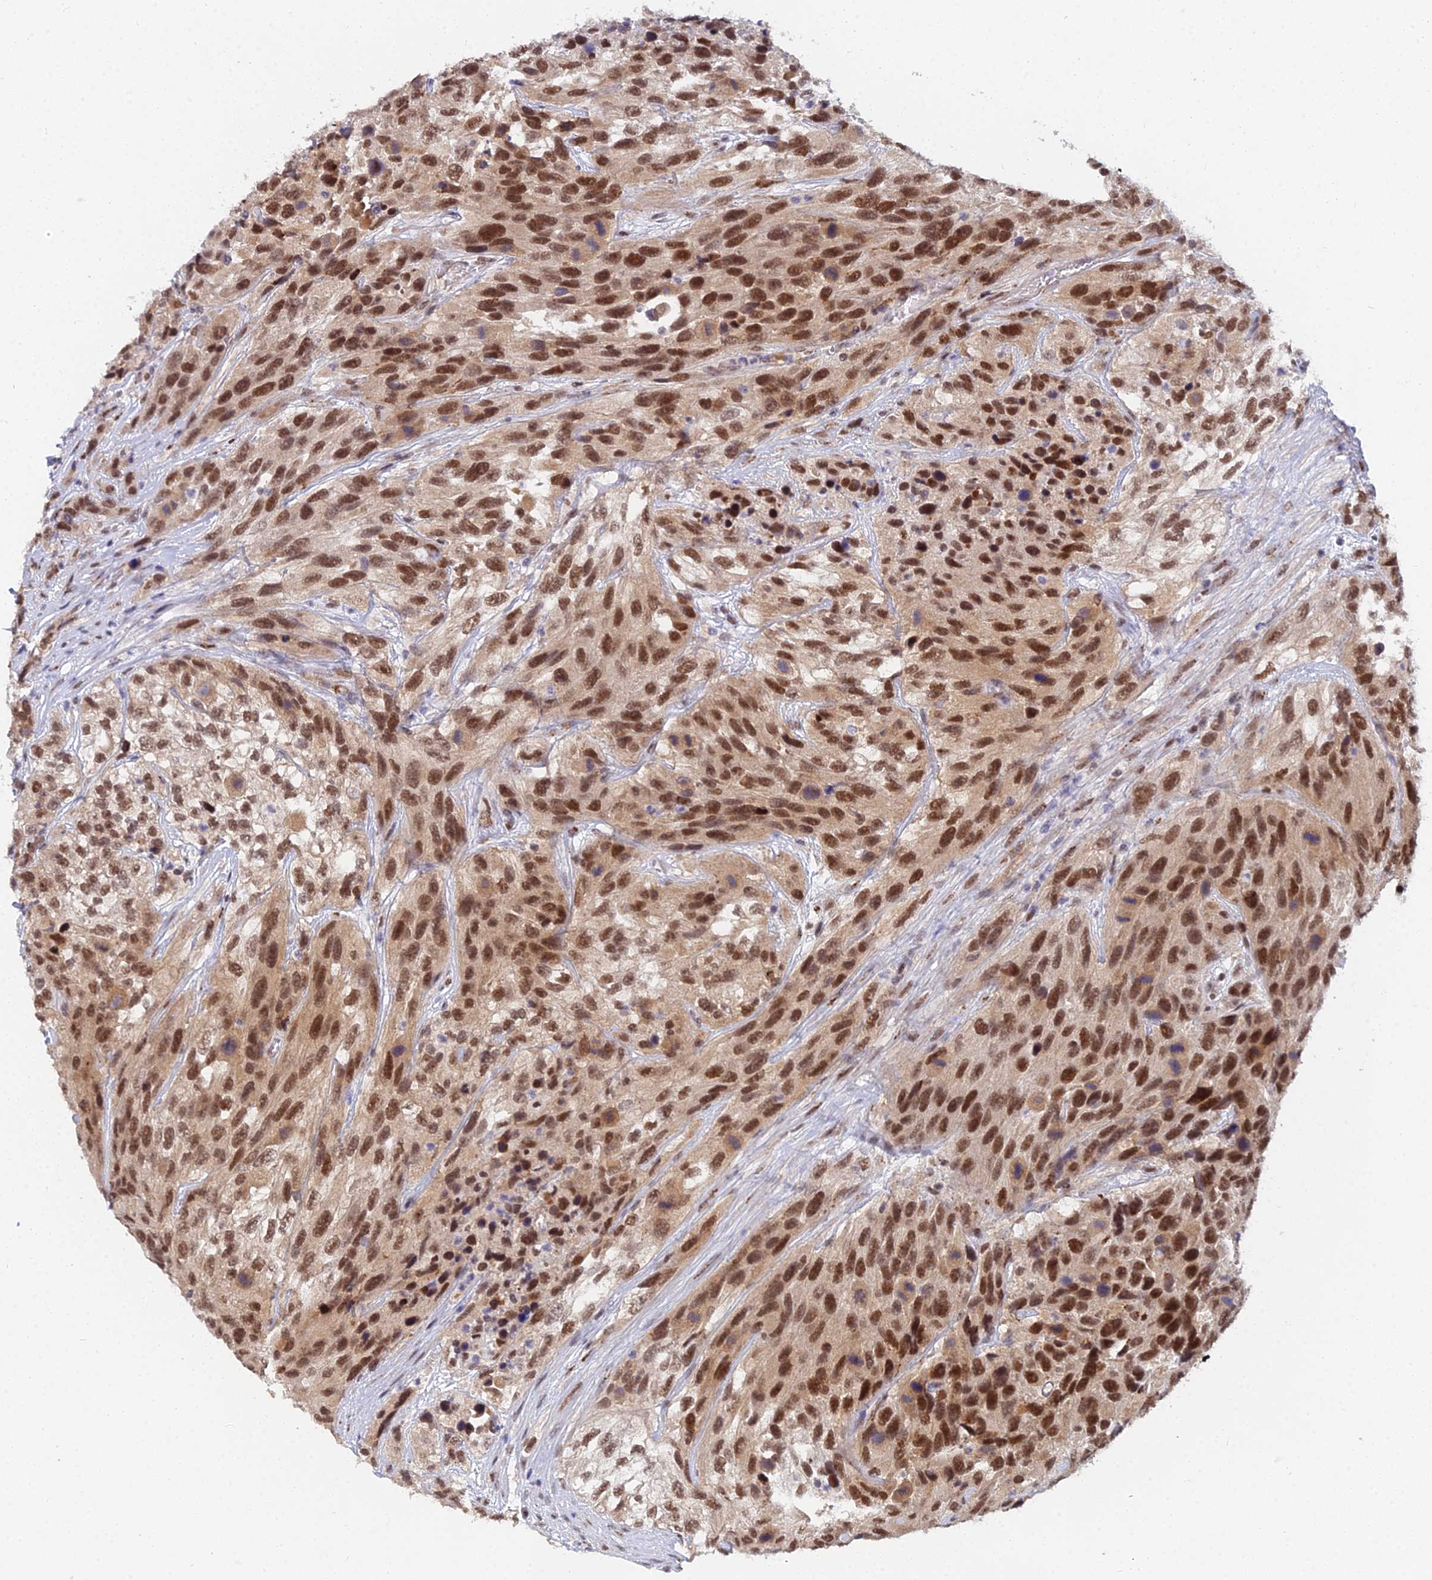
{"staining": {"intensity": "strong", "quantity": ">75%", "location": "nuclear"}, "tissue": "urothelial cancer", "cell_type": "Tumor cells", "image_type": "cancer", "snomed": [{"axis": "morphology", "description": "Urothelial carcinoma, High grade"}, {"axis": "topography", "description": "Urinary bladder"}], "caption": "Urothelial cancer stained with a brown dye displays strong nuclear positive expression in approximately >75% of tumor cells.", "gene": "THOC3", "patient": {"sex": "female", "age": 70}}